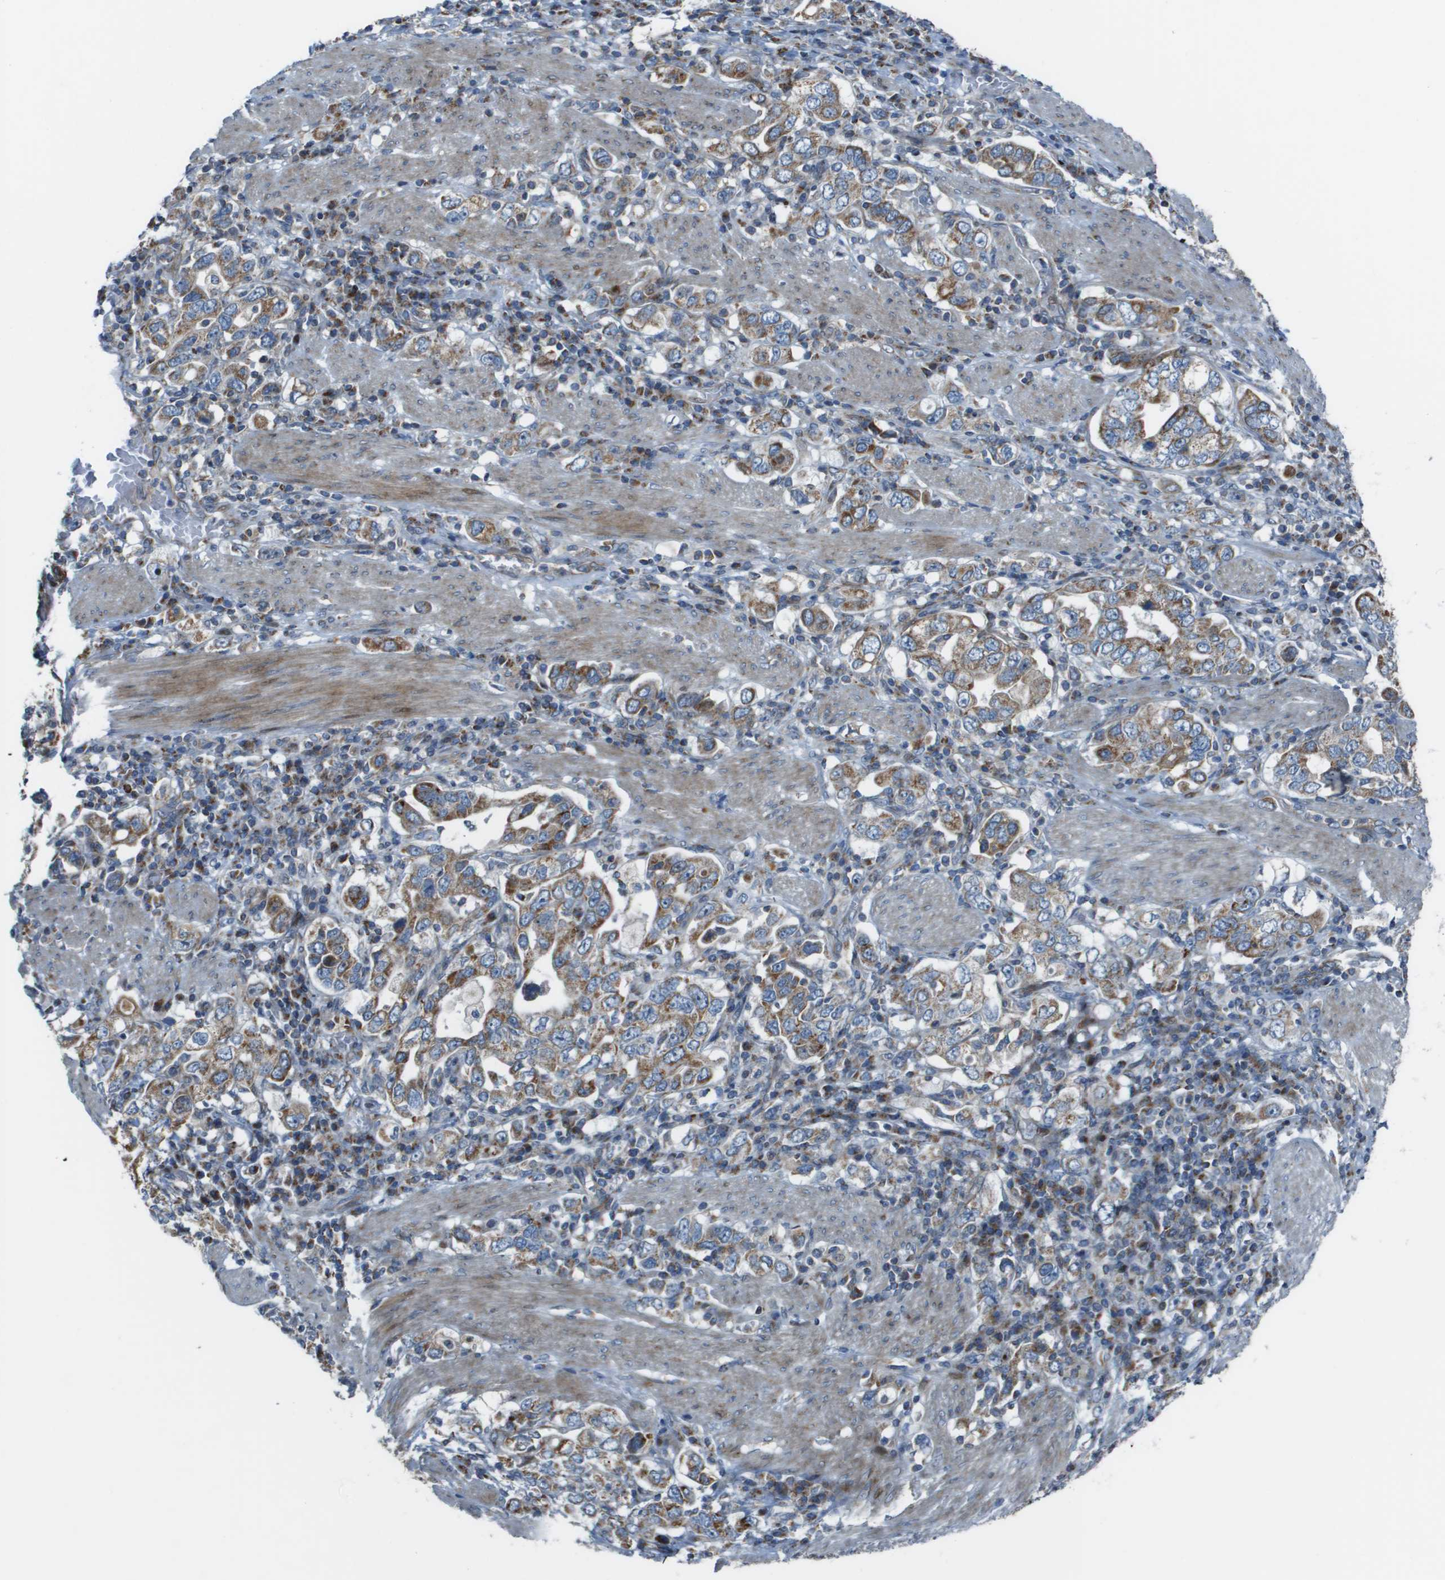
{"staining": {"intensity": "moderate", "quantity": "25%-75%", "location": "cytoplasmic/membranous"}, "tissue": "stomach cancer", "cell_type": "Tumor cells", "image_type": "cancer", "snomed": [{"axis": "morphology", "description": "Adenocarcinoma, NOS"}, {"axis": "topography", "description": "Stomach, upper"}], "caption": "Immunohistochemistry image of neoplastic tissue: stomach adenocarcinoma stained using IHC exhibits medium levels of moderate protein expression localized specifically in the cytoplasmic/membranous of tumor cells, appearing as a cytoplasmic/membranous brown color.", "gene": "MGAT3", "patient": {"sex": "male", "age": 62}}